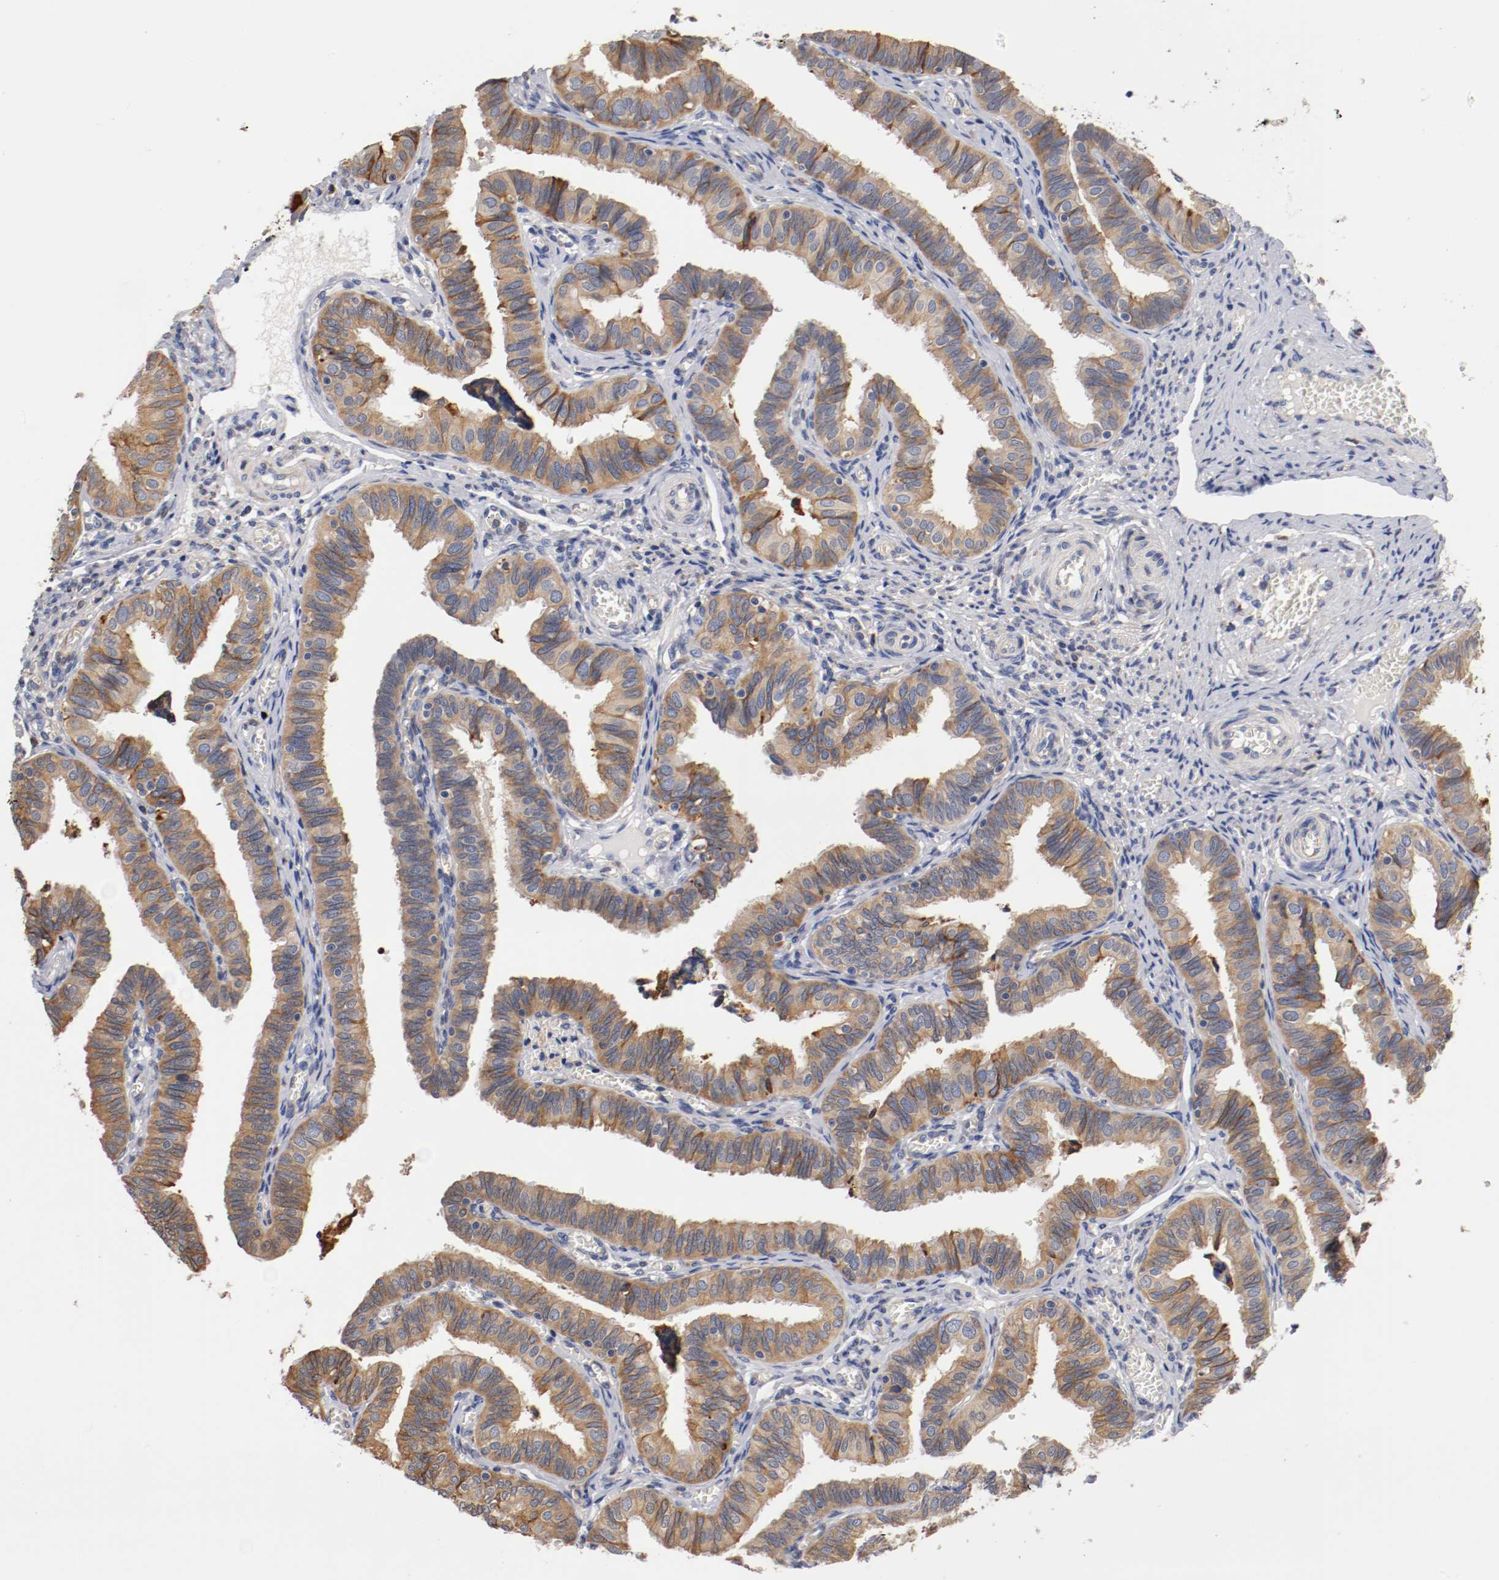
{"staining": {"intensity": "moderate", "quantity": ">75%", "location": "cytoplasmic/membranous"}, "tissue": "fallopian tube", "cell_type": "Glandular cells", "image_type": "normal", "snomed": [{"axis": "morphology", "description": "Normal tissue, NOS"}, {"axis": "topography", "description": "Fallopian tube"}], "caption": "This image shows IHC staining of normal human fallopian tube, with medium moderate cytoplasmic/membranous positivity in approximately >75% of glandular cells.", "gene": "TNFSF12", "patient": {"sex": "female", "age": 46}}